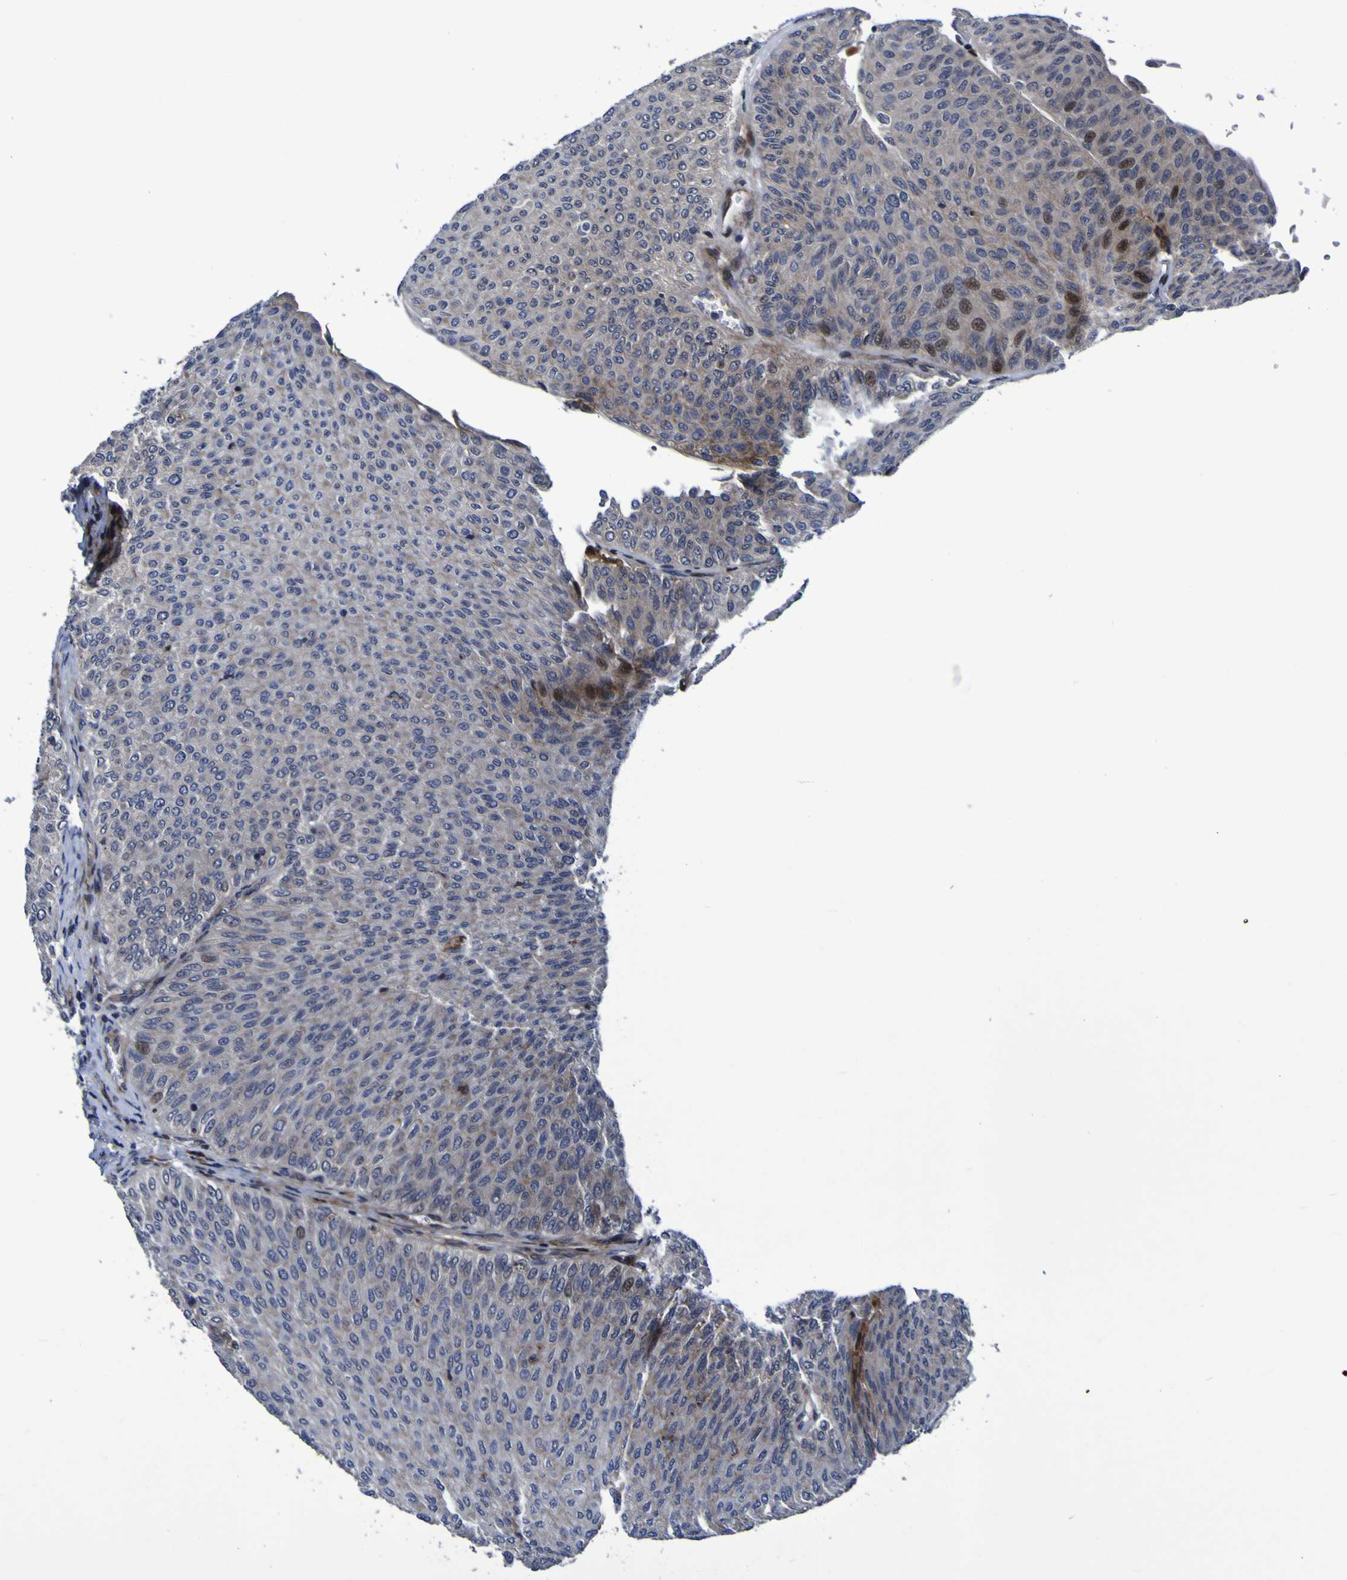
{"staining": {"intensity": "moderate", "quantity": "<25%", "location": "nuclear"}, "tissue": "urothelial cancer", "cell_type": "Tumor cells", "image_type": "cancer", "snomed": [{"axis": "morphology", "description": "Urothelial carcinoma, Low grade"}, {"axis": "topography", "description": "Urinary bladder"}], "caption": "Tumor cells show moderate nuclear staining in about <25% of cells in low-grade urothelial carcinoma. (DAB (3,3'-diaminobenzidine) IHC, brown staining for protein, blue staining for nuclei).", "gene": "MGLL", "patient": {"sex": "male", "age": 78}}